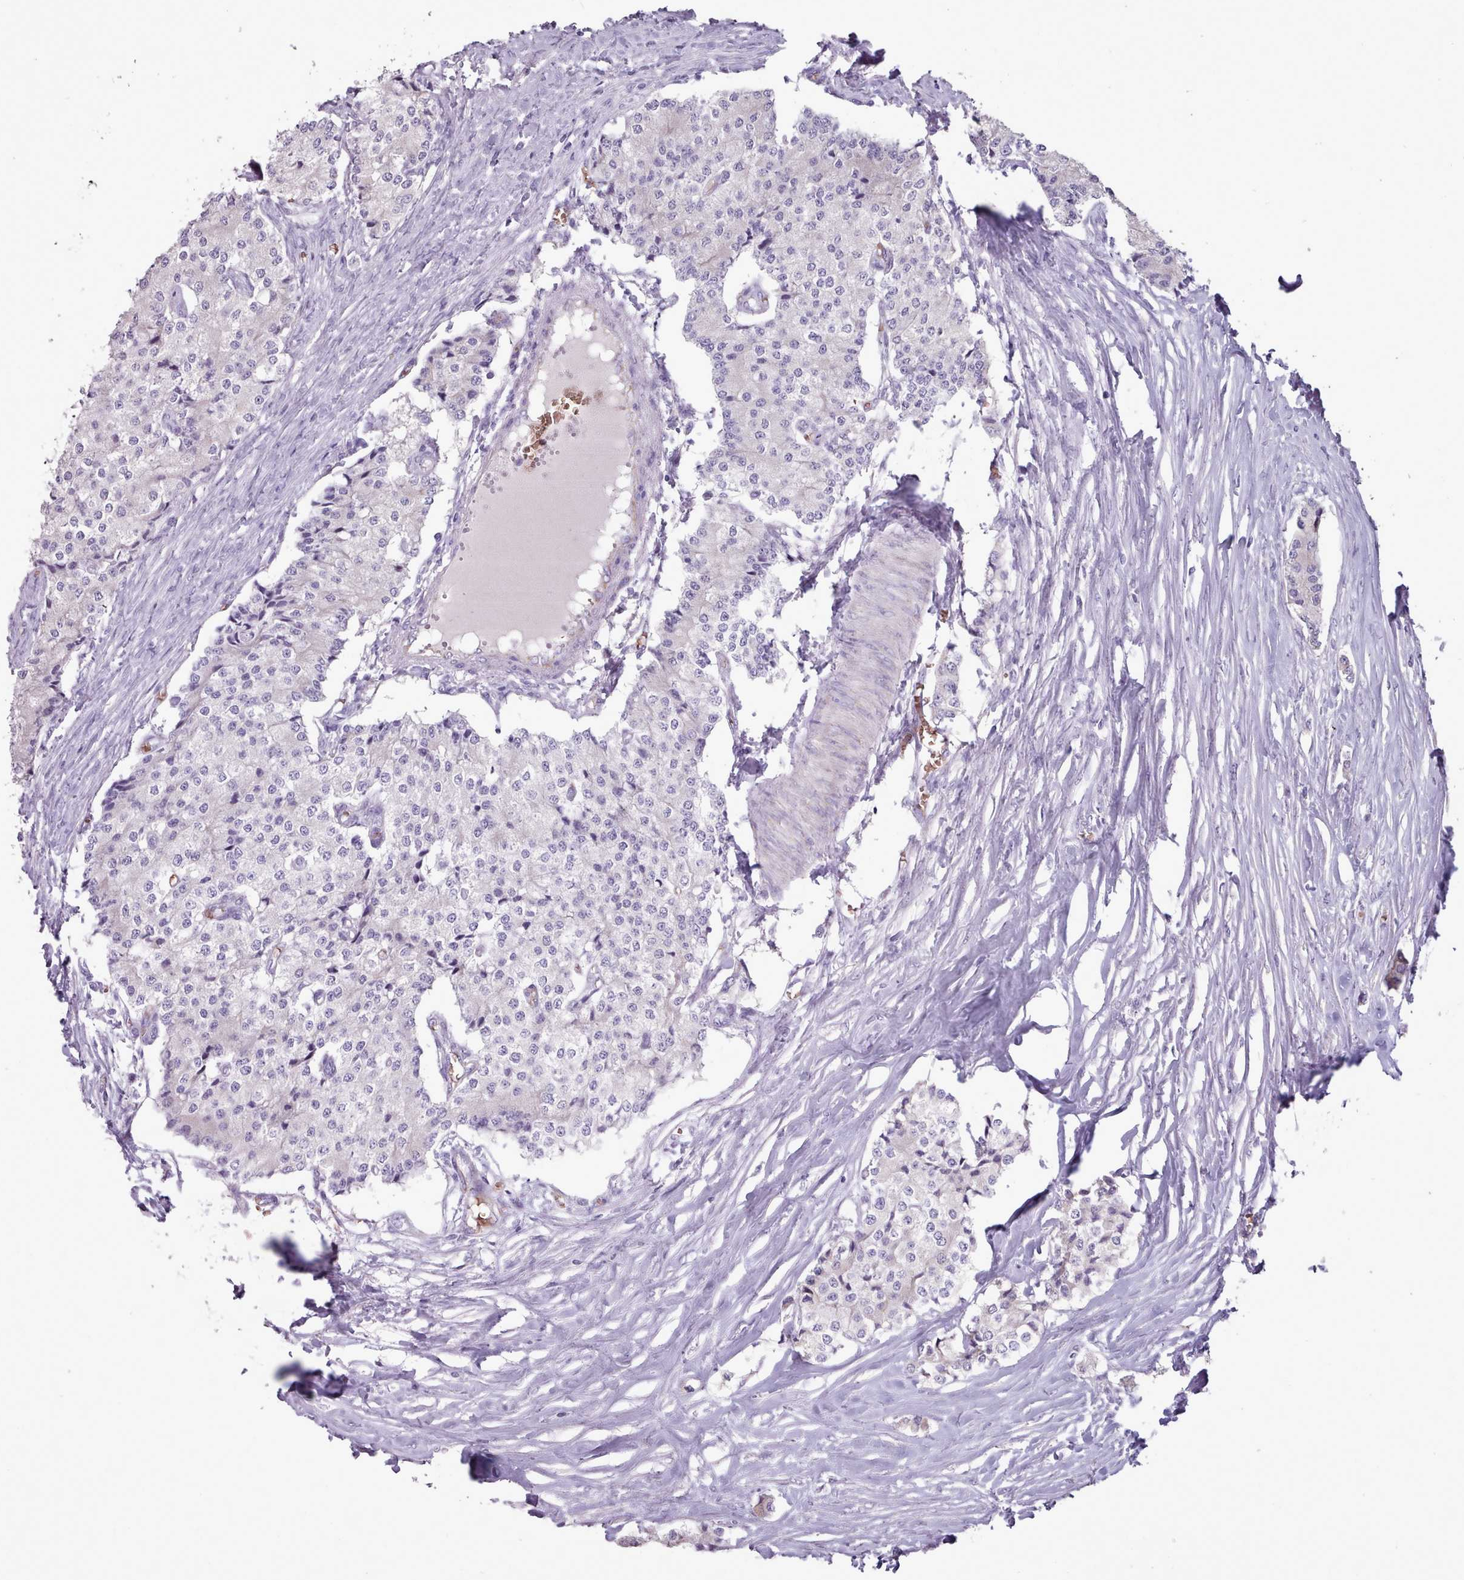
{"staining": {"intensity": "negative", "quantity": "none", "location": "none"}, "tissue": "carcinoid", "cell_type": "Tumor cells", "image_type": "cancer", "snomed": [{"axis": "morphology", "description": "Carcinoid, malignant, NOS"}, {"axis": "topography", "description": "Colon"}], "caption": "There is no significant staining in tumor cells of carcinoid. (DAB immunohistochemistry visualized using brightfield microscopy, high magnification).", "gene": "AK4", "patient": {"sex": "female", "age": 52}}